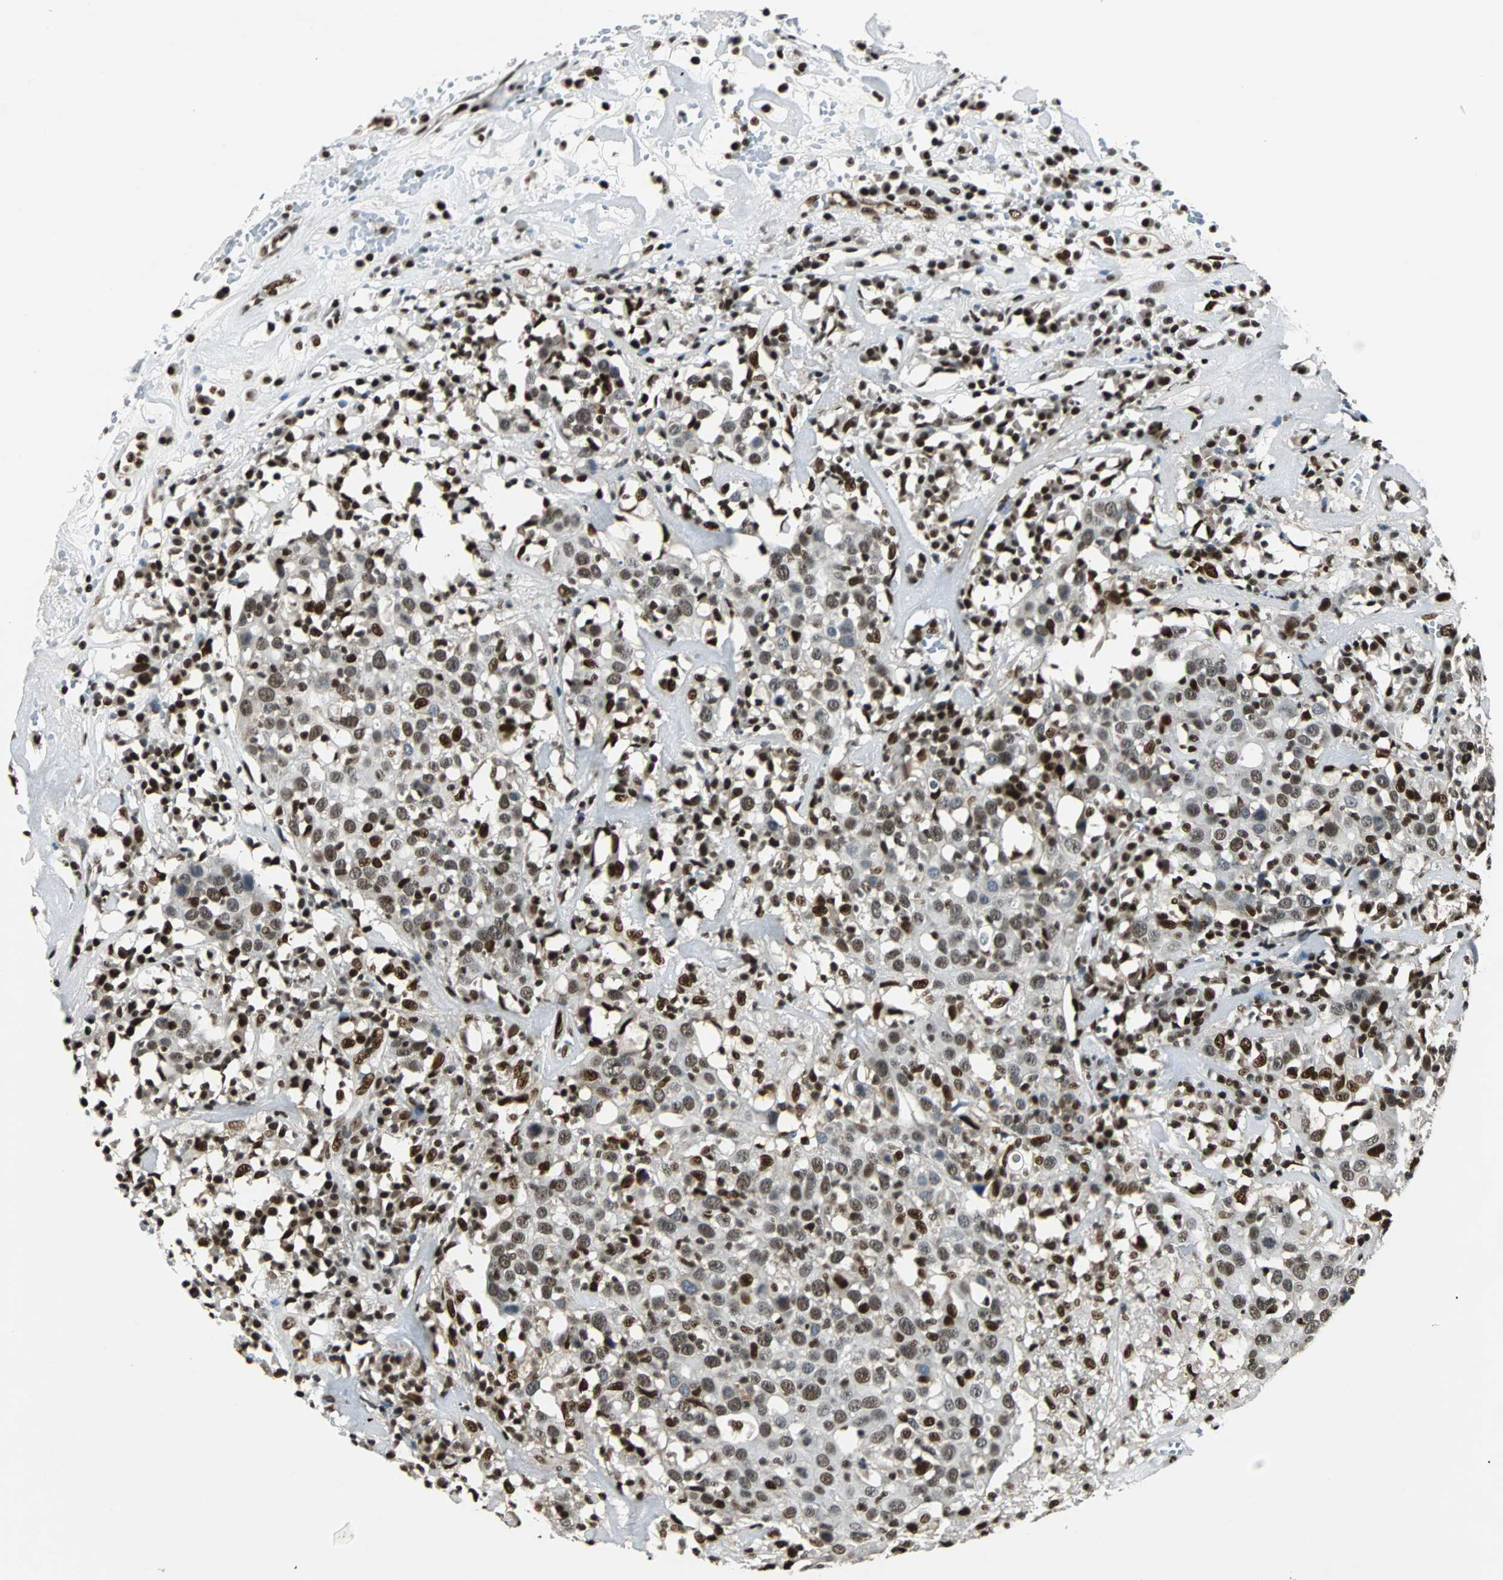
{"staining": {"intensity": "moderate", "quantity": ">75%", "location": "nuclear"}, "tissue": "head and neck cancer", "cell_type": "Tumor cells", "image_type": "cancer", "snomed": [{"axis": "morphology", "description": "Adenocarcinoma, NOS"}, {"axis": "topography", "description": "Salivary gland"}, {"axis": "topography", "description": "Head-Neck"}], "caption": "Approximately >75% of tumor cells in human head and neck cancer exhibit moderate nuclear protein expression as visualized by brown immunohistochemical staining.", "gene": "XRCC4", "patient": {"sex": "female", "age": 65}}